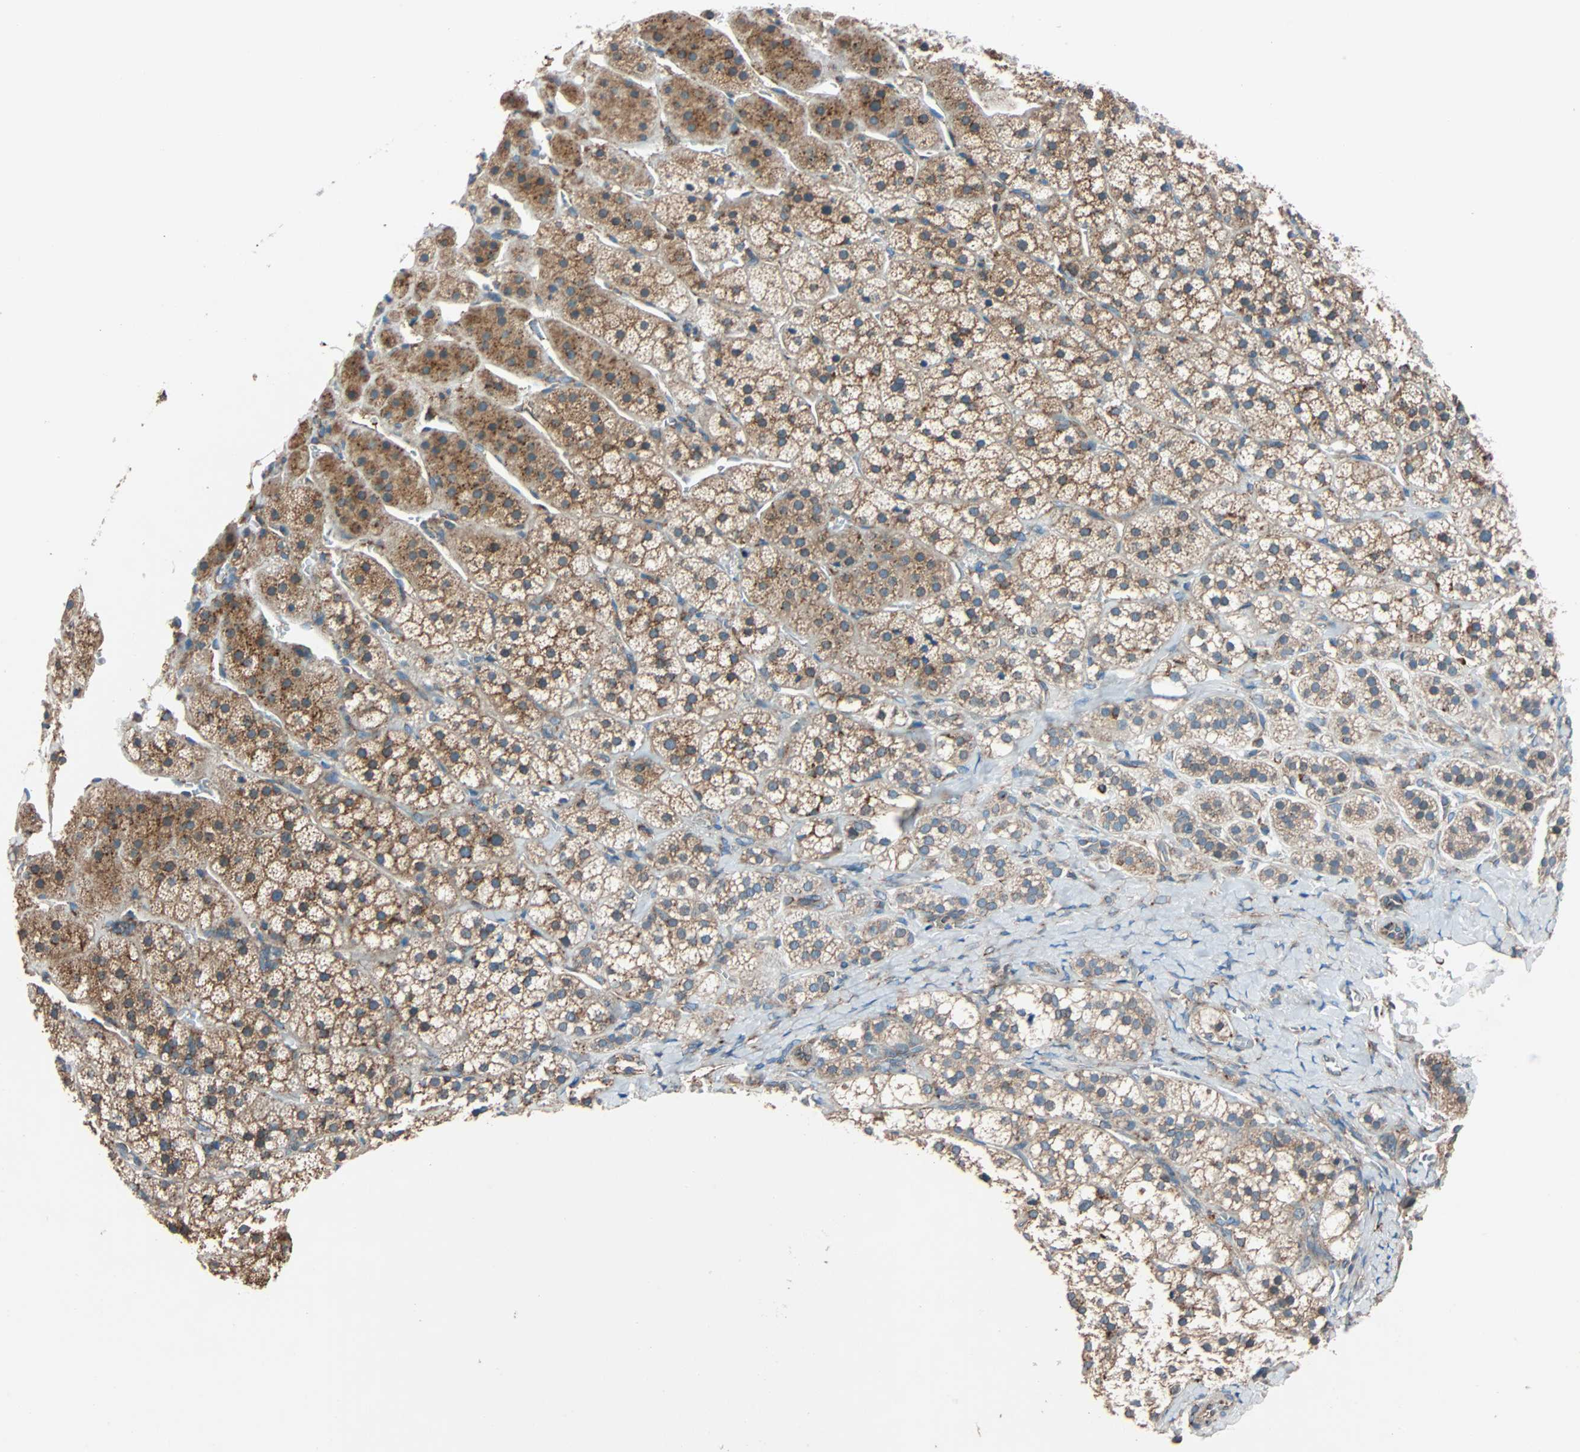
{"staining": {"intensity": "moderate", "quantity": "25%-75%", "location": "cytoplasmic/membranous"}, "tissue": "adrenal gland", "cell_type": "Glandular cells", "image_type": "normal", "snomed": [{"axis": "morphology", "description": "Normal tissue, NOS"}, {"axis": "topography", "description": "Adrenal gland"}], "caption": "A photomicrograph of adrenal gland stained for a protein displays moderate cytoplasmic/membranous brown staining in glandular cells.", "gene": "PHYH", "patient": {"sex": "female", "age": 44}}